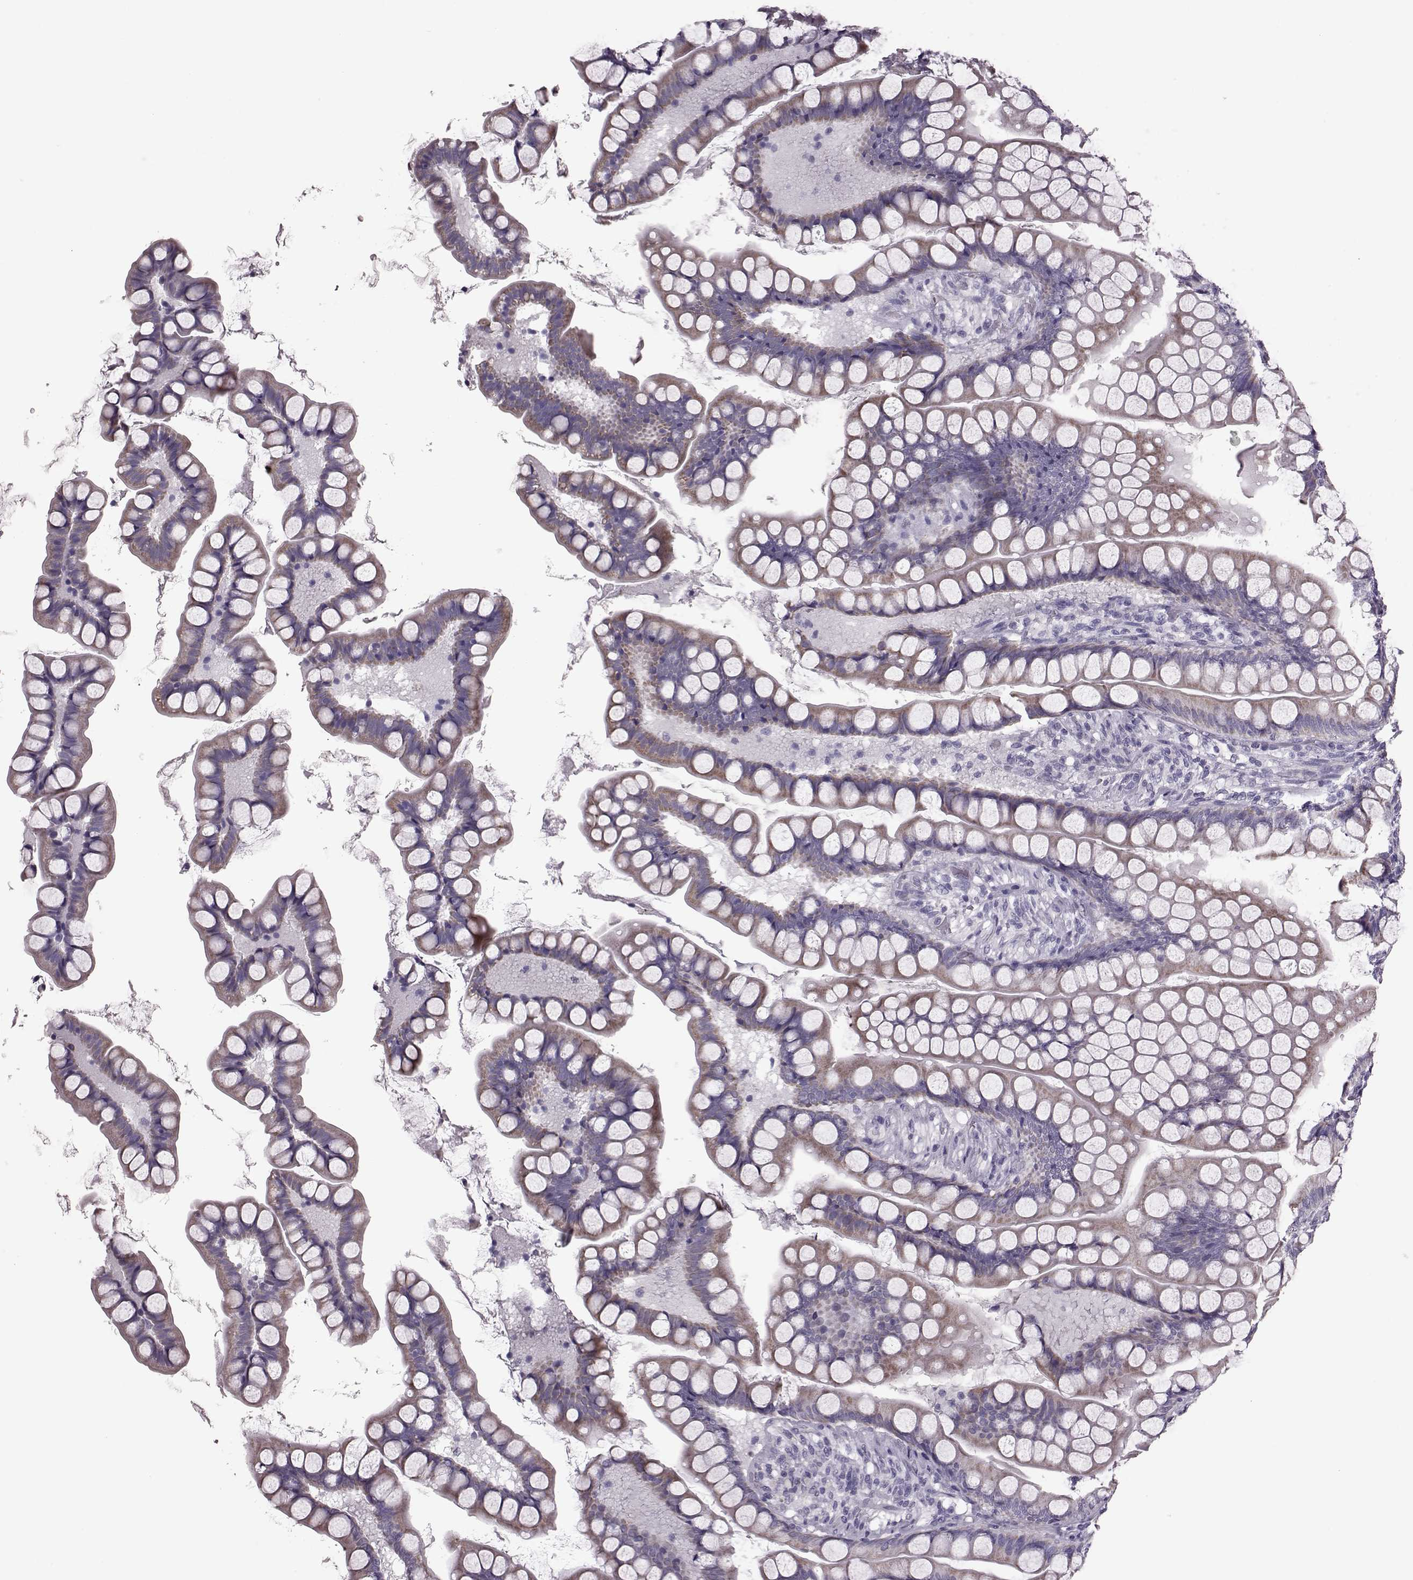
{"staining": {"intensity": "moderate", "quantity": ">75%", "location": "cytoplasmic/membranous"}, "tissue": "small intestine", "cell_type": "Glandular cells", "image_type": "normal", "snomed": [{"axis": "morphology", "description": "Normal tissue, NOS"}, {"axis": "topography", "description": "Small intestine"}], "caption": "Moderate cytoplasmic/membranous protein expression is appreciated in about >75% of glandular cells in small intestine.", "gene": "RIMS2", "patient": {"sex": "male", "age": 70}}